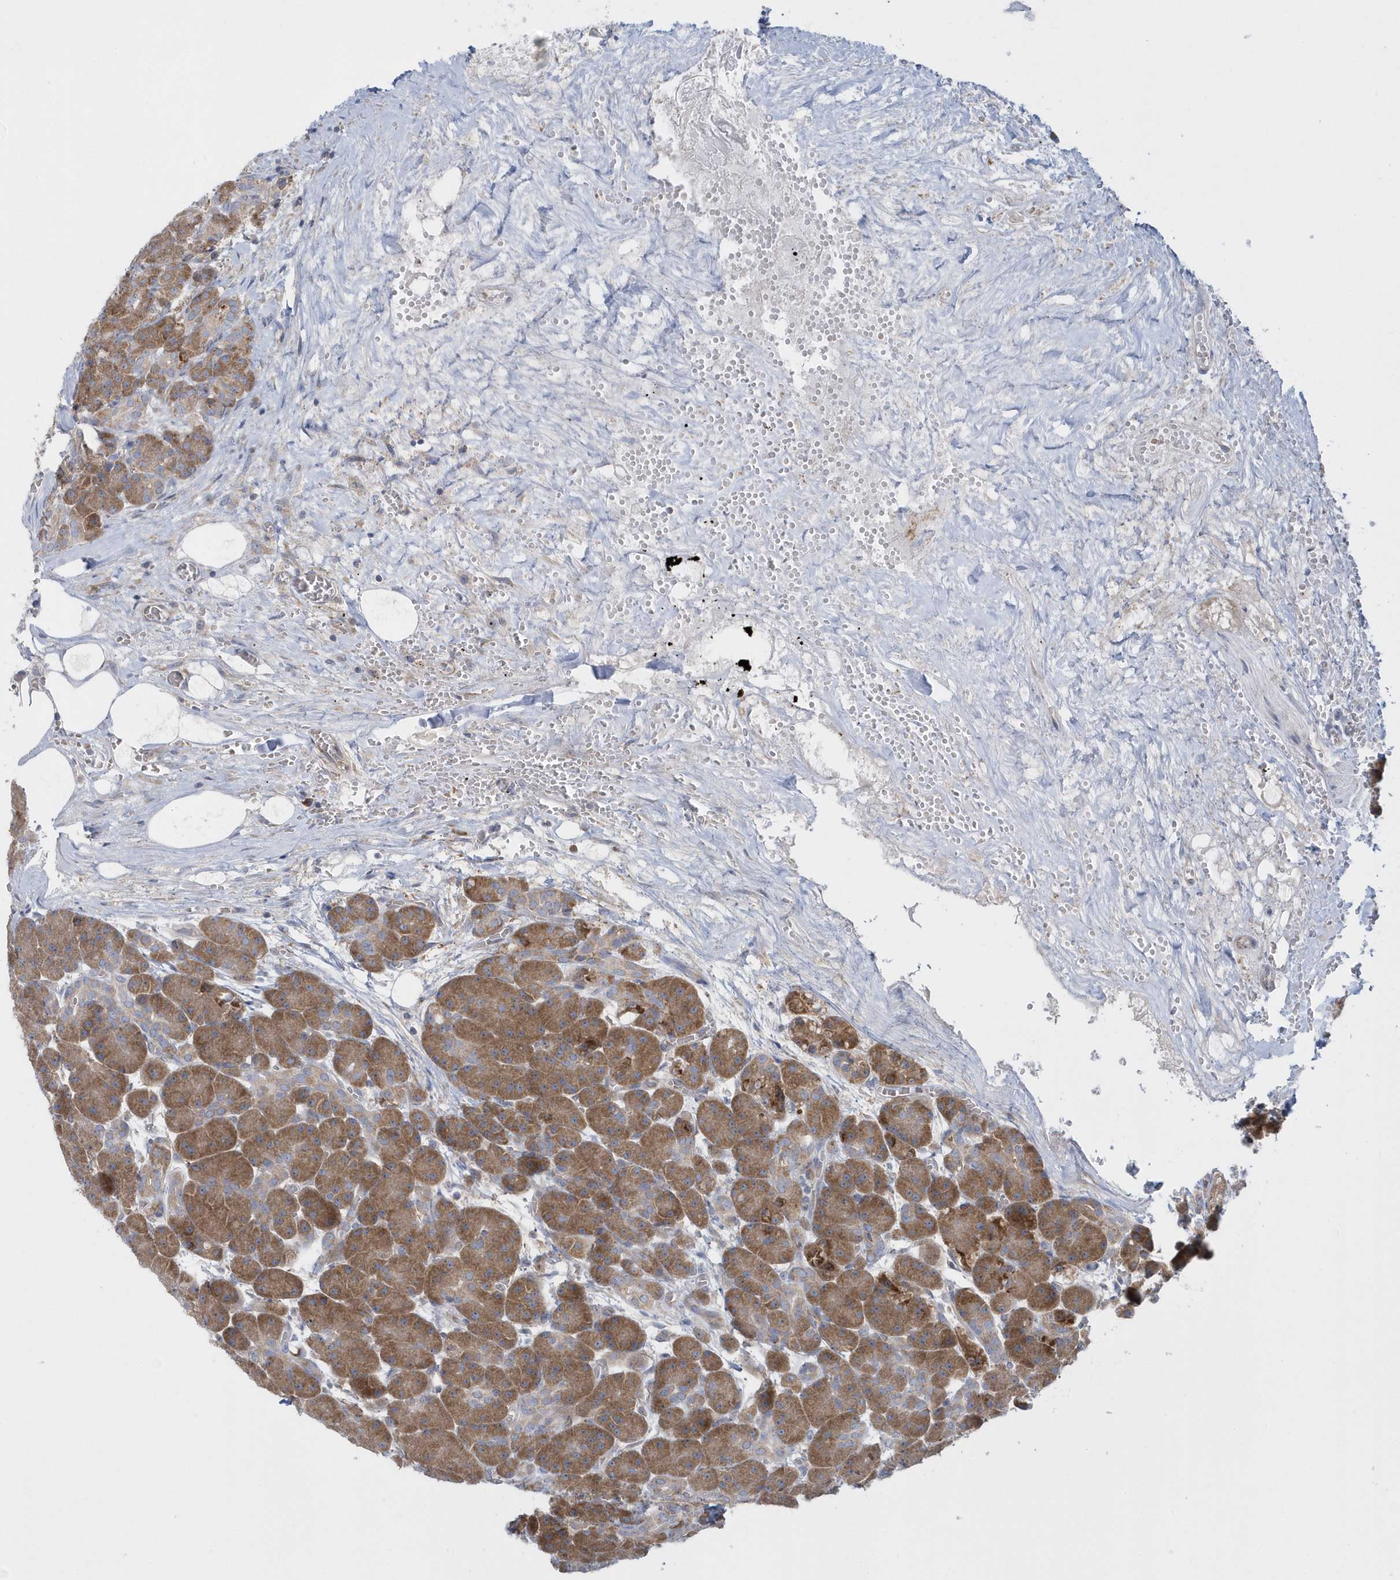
{"staining": {"intensity": "moderate", "quantity": ">75%", "location": "cytoplasmic/membranous"}, "tissue": "pancreas", "cell_type": "Exocrine glandular cells", "image_type": "normal", "snomed": [{"axis": "morphology", "description": "Normal tissue, NOS"}, {"axis": "topography", "description": "Pancreas"}], "caption": "Immunohistochemical staining of benign pancreas displays moderate cytoplasmic/membranous protein staining in approximately >75% of exocrine glandular cells. (brown staining indicates protein expression, while blue staining denotes nuclei).", "gene": "EIF3C", "patient": {"sex": "male", "age": 63}}